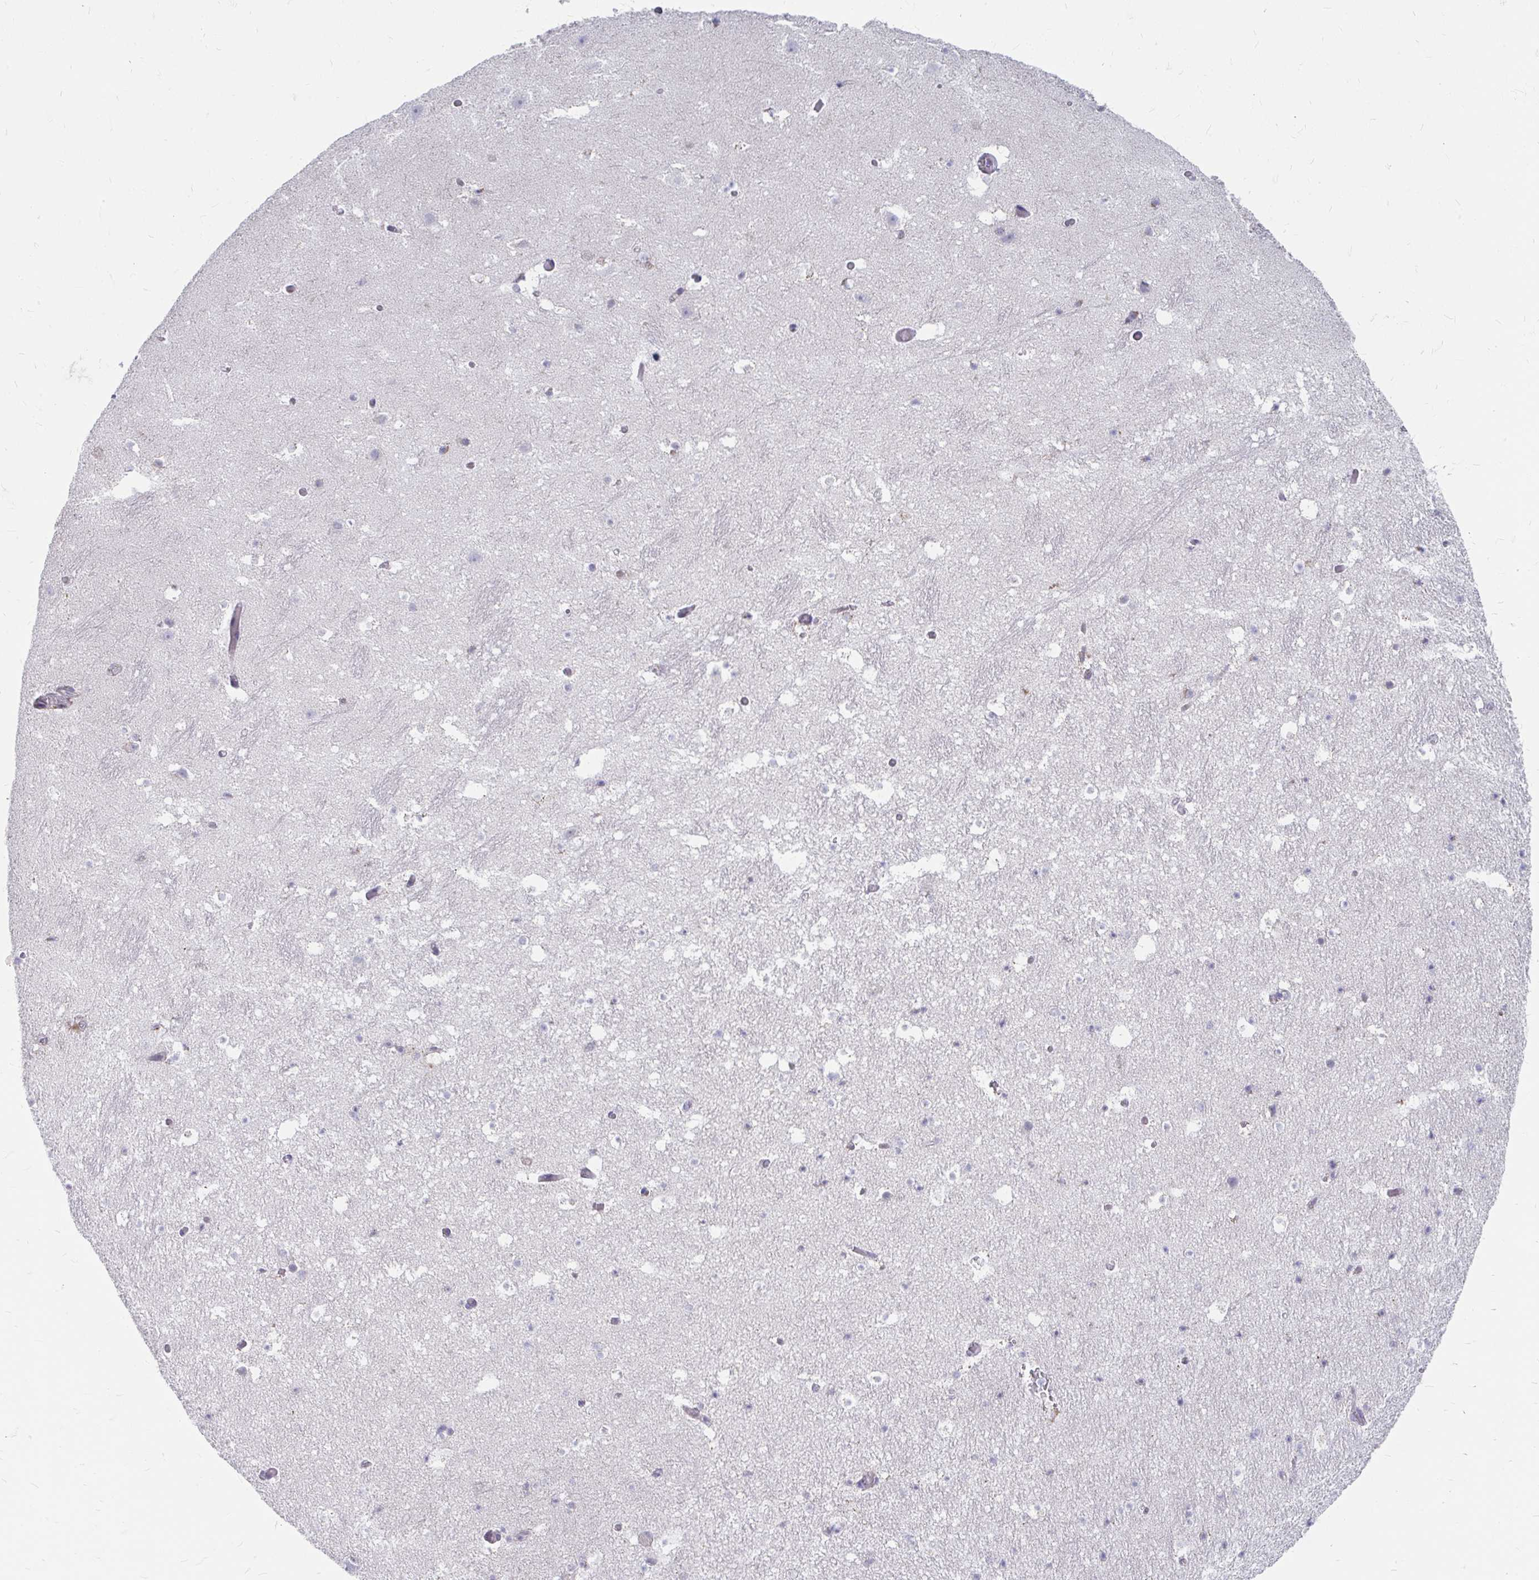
{"staining": {"intensity": "negative", "quantity": "none", "location": "none"}, "tissue": "hippocampus", "cell_type": "Glial cells", "image_type": "normal", "snomed": [{"axis": "morphology", "description": "Normal tissue, NOS"}, {"axis": "topography", "description": "Hippocampus"}], "caption": "IHC micrograph of normal hippocampus: human hippocampus stained with DAB (3,3'-diaminobenzidine) demonstrates no significant protein positivity in glial cells. (Brightfield microscopy of DAB IHC at high magnification).", "gene": "PABIR3", "patient": {"sex": "male", "age": 26}}